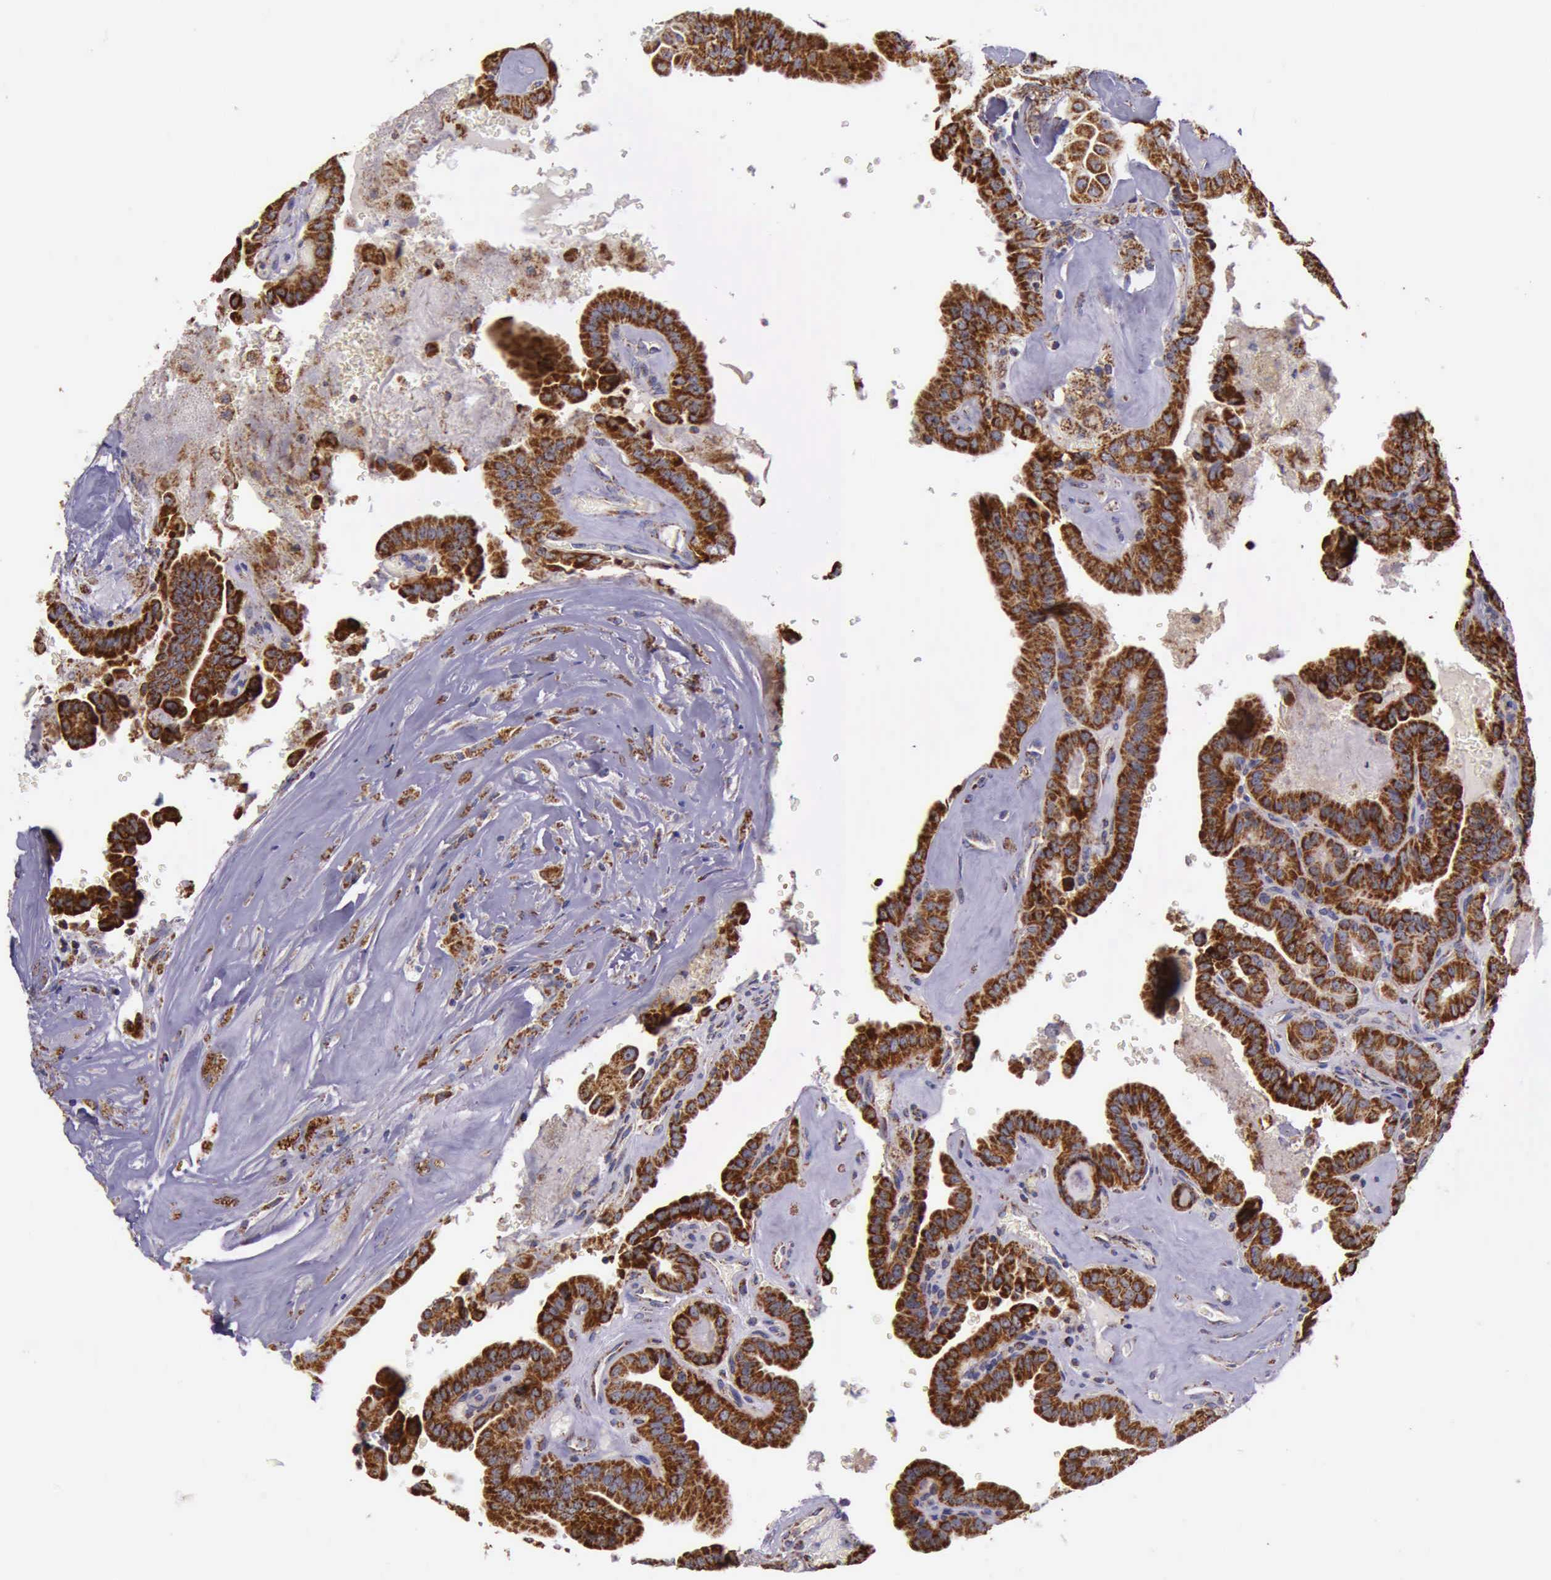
{"staining": {"intensity": "strong", "quantity": ">75%", "location": "cytoplasmic/membranous"}, "tissue": "thyroid cancer", "cell_type": "Tumor cells", "image_type": "cancer", "snomed": [{"axis": "morphology", "description": "Papillary adenocarcinoma, NOS"}, {"axis": "topography", "description": "Thyroid gland"}], "caption": "Thyroid papillary adenocarcinoma stained for a protein (brown) exhibits strong cytoplasmic/membranous positive positivity in about >75% of tumor cells.", "gene": "TXN2", "patient": {"sex": "male", "age": 87}}